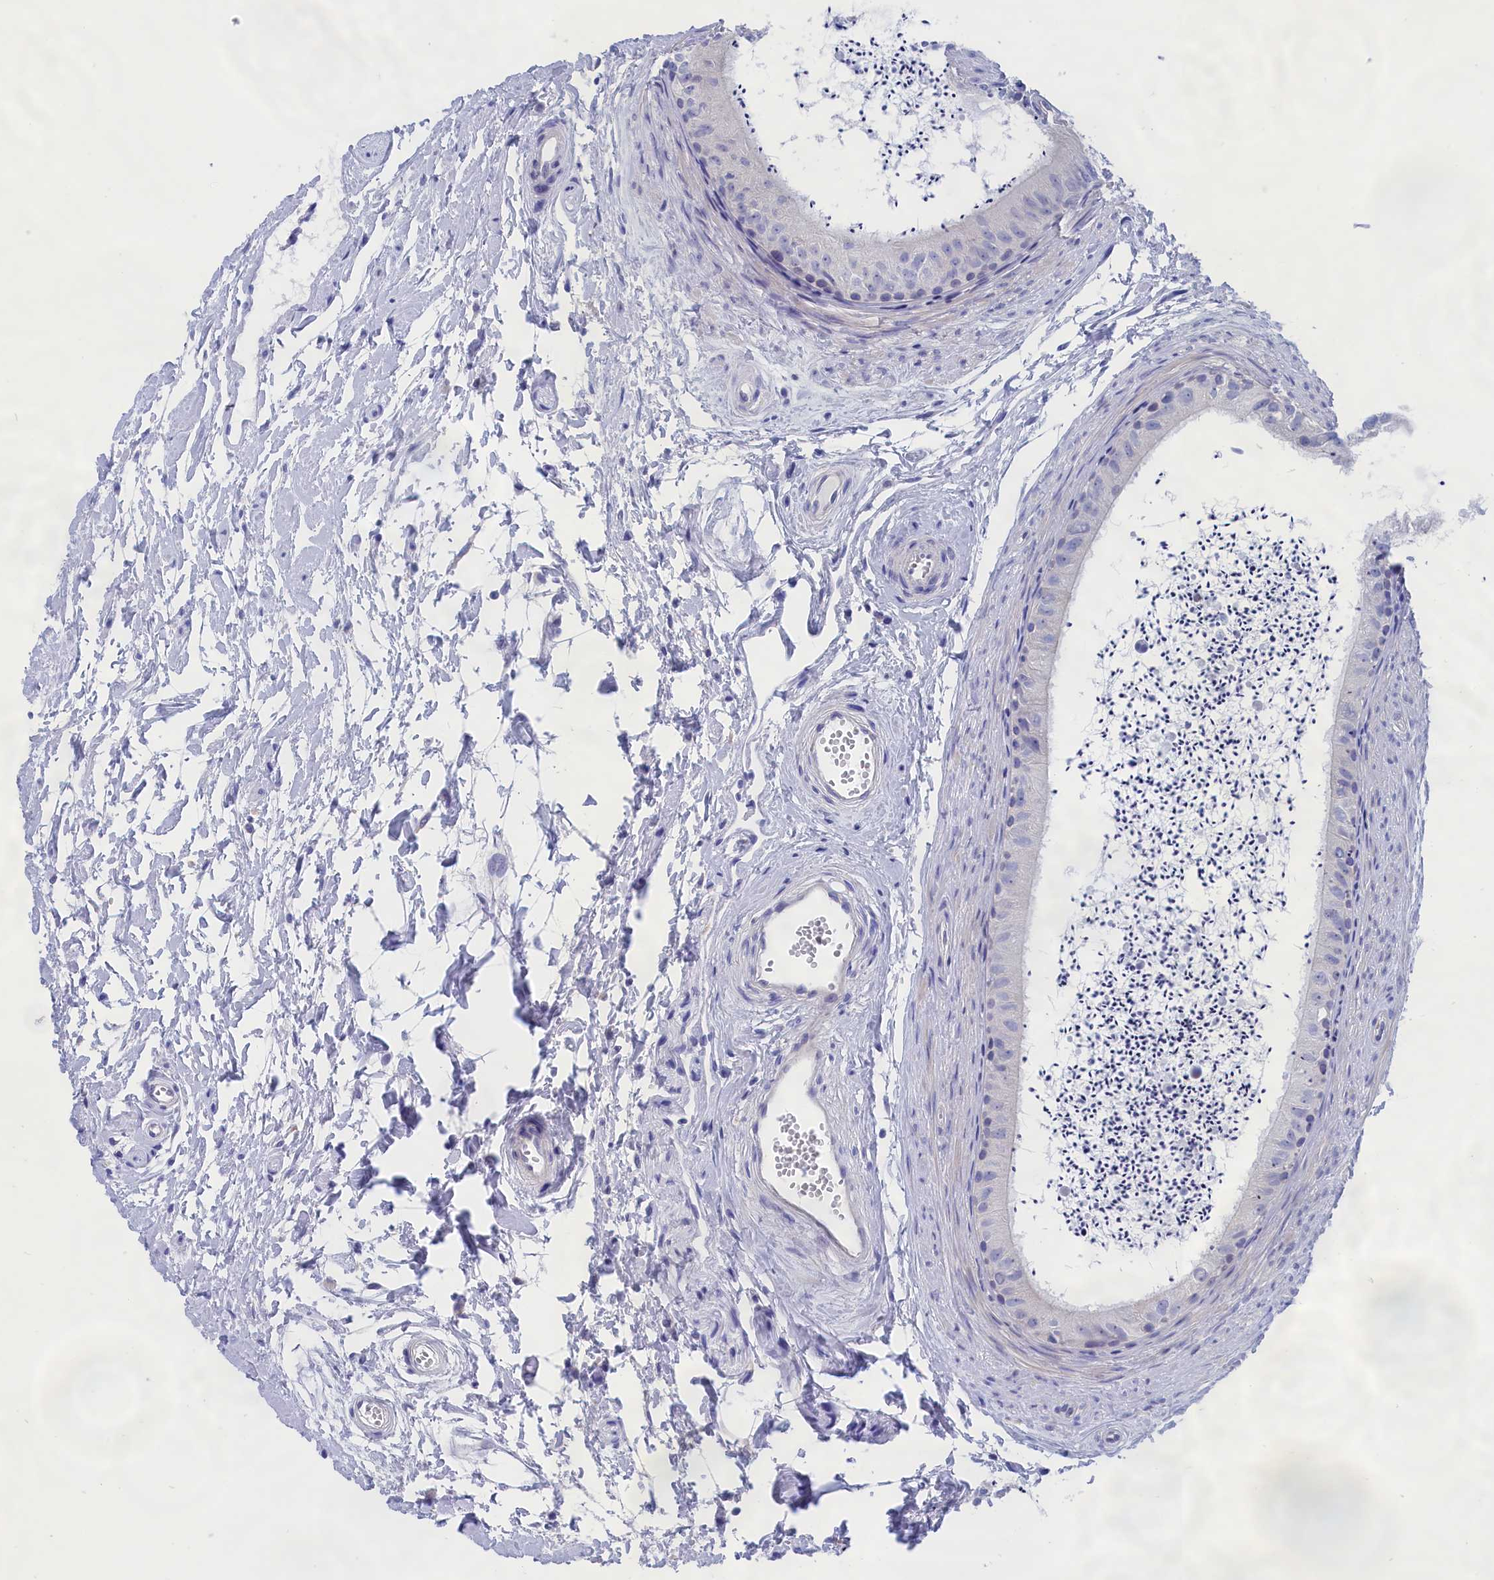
{"staining": {"intensity": "negative", "quantity": "none", "location": "none"}, "tissue": "epididymis", "cell_type": "Glandular cells", "image_type": "normal", "snomed": [{"axis": "morphology", "description": "Normal tissue, NOS"}, {"axis": "topography", "description": "Epididymis"}], "caption": "High power microscopy micrograph of an IHC photomicrograph of normal epididymis, revealing no significant expression in glandular cells.", "gene": "VPS35L", "patient": {"sex": "male", "age": 56}}